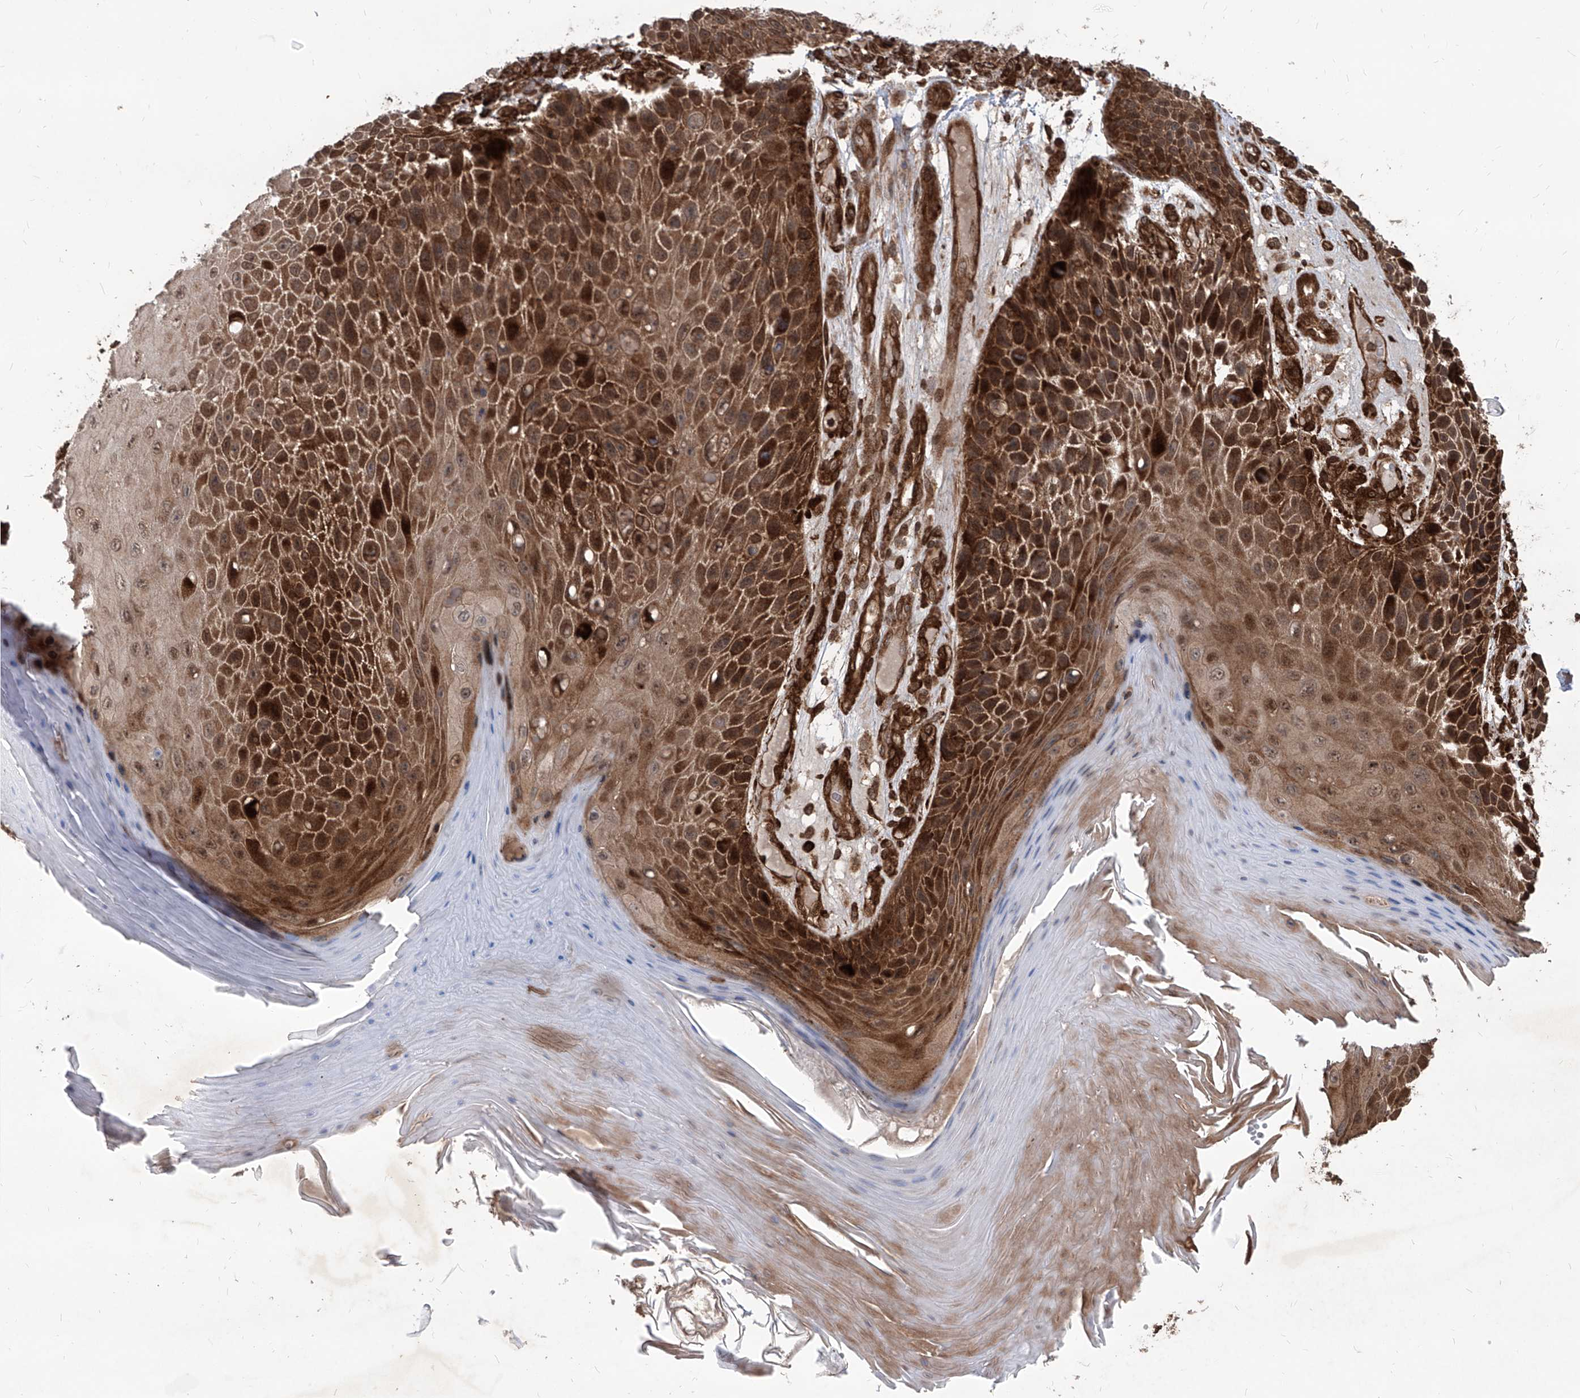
{"staining": {"intensity": "strong", "quantity": ">75%", "location": "cytoplasmic/membranous"}, "tissue": "skin cancer", "cell_type": "Tumor cells", "image_type": "cancer", "snomed": [{"axis": "morphology", "description": "Squamous cell carcinoma, NOS"}, {"axis": "topography", "description": "Skin"}], "caption": "A brown stain labels strong cytoplasmic/membranous expression of a protein in squamous cell carcinoma (skin) tumor cells.", "gene": "MAGED2", "patient": {"sex": "female", "age": 88}}